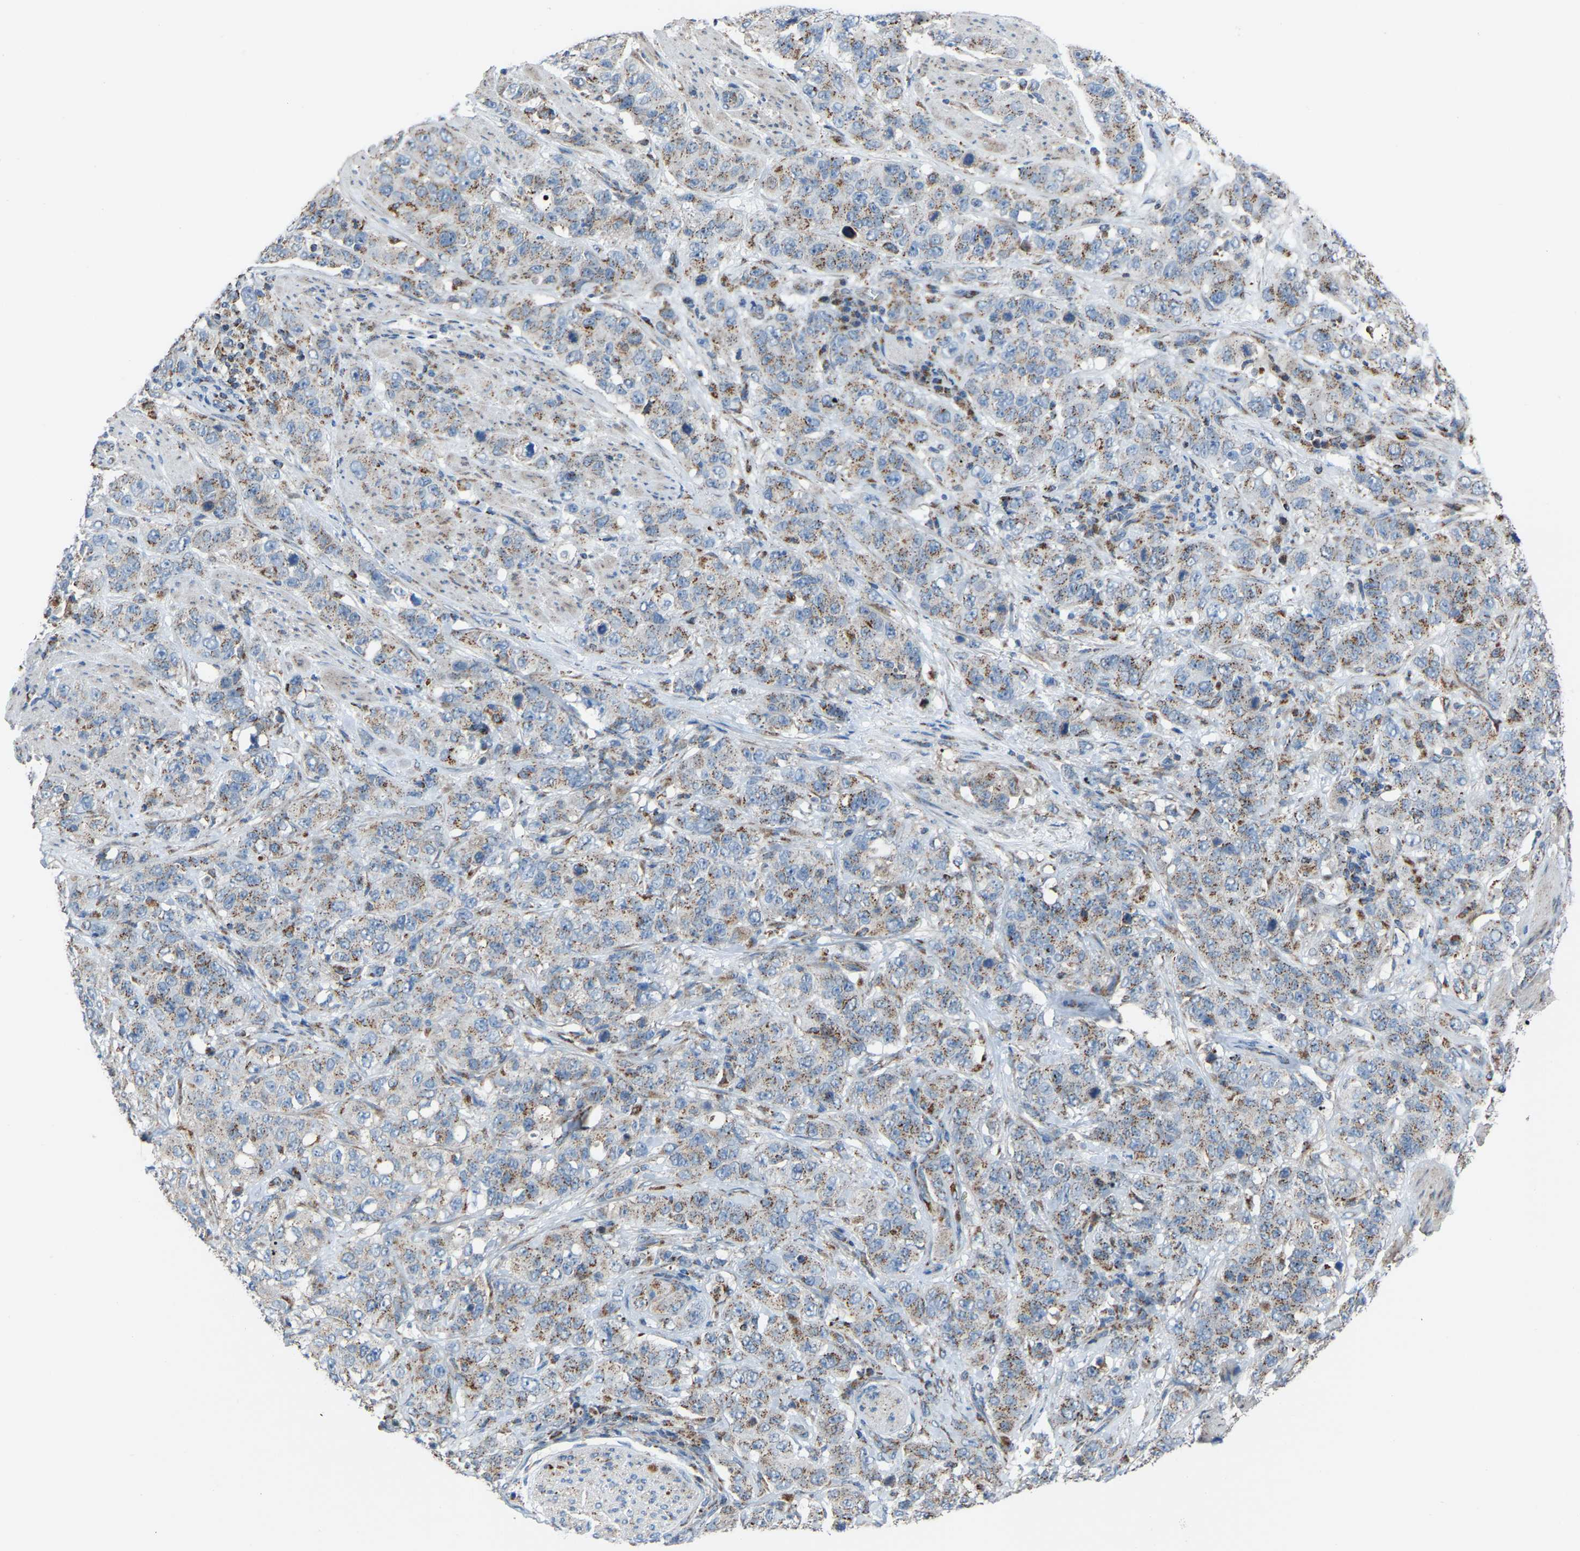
{"staining": {"intensity": "weak", "quantity": "<25%", "location": "cytoplasmic/membranous"}, "tissue": "stomach cancer", "cell_type": "Tumor cells", "image_type": "cancer", "snomed": [{"axis": "morphology", "description": "Adenocarcinoma, NOS"}, {"axis": "topography", "description": "Stomach"}], "caption": "Tumor cells are negative for protein expression in human stomach adenocarcinoma.", "gene": "CANT1", "patient": {"sex": "male", "age": 48}}